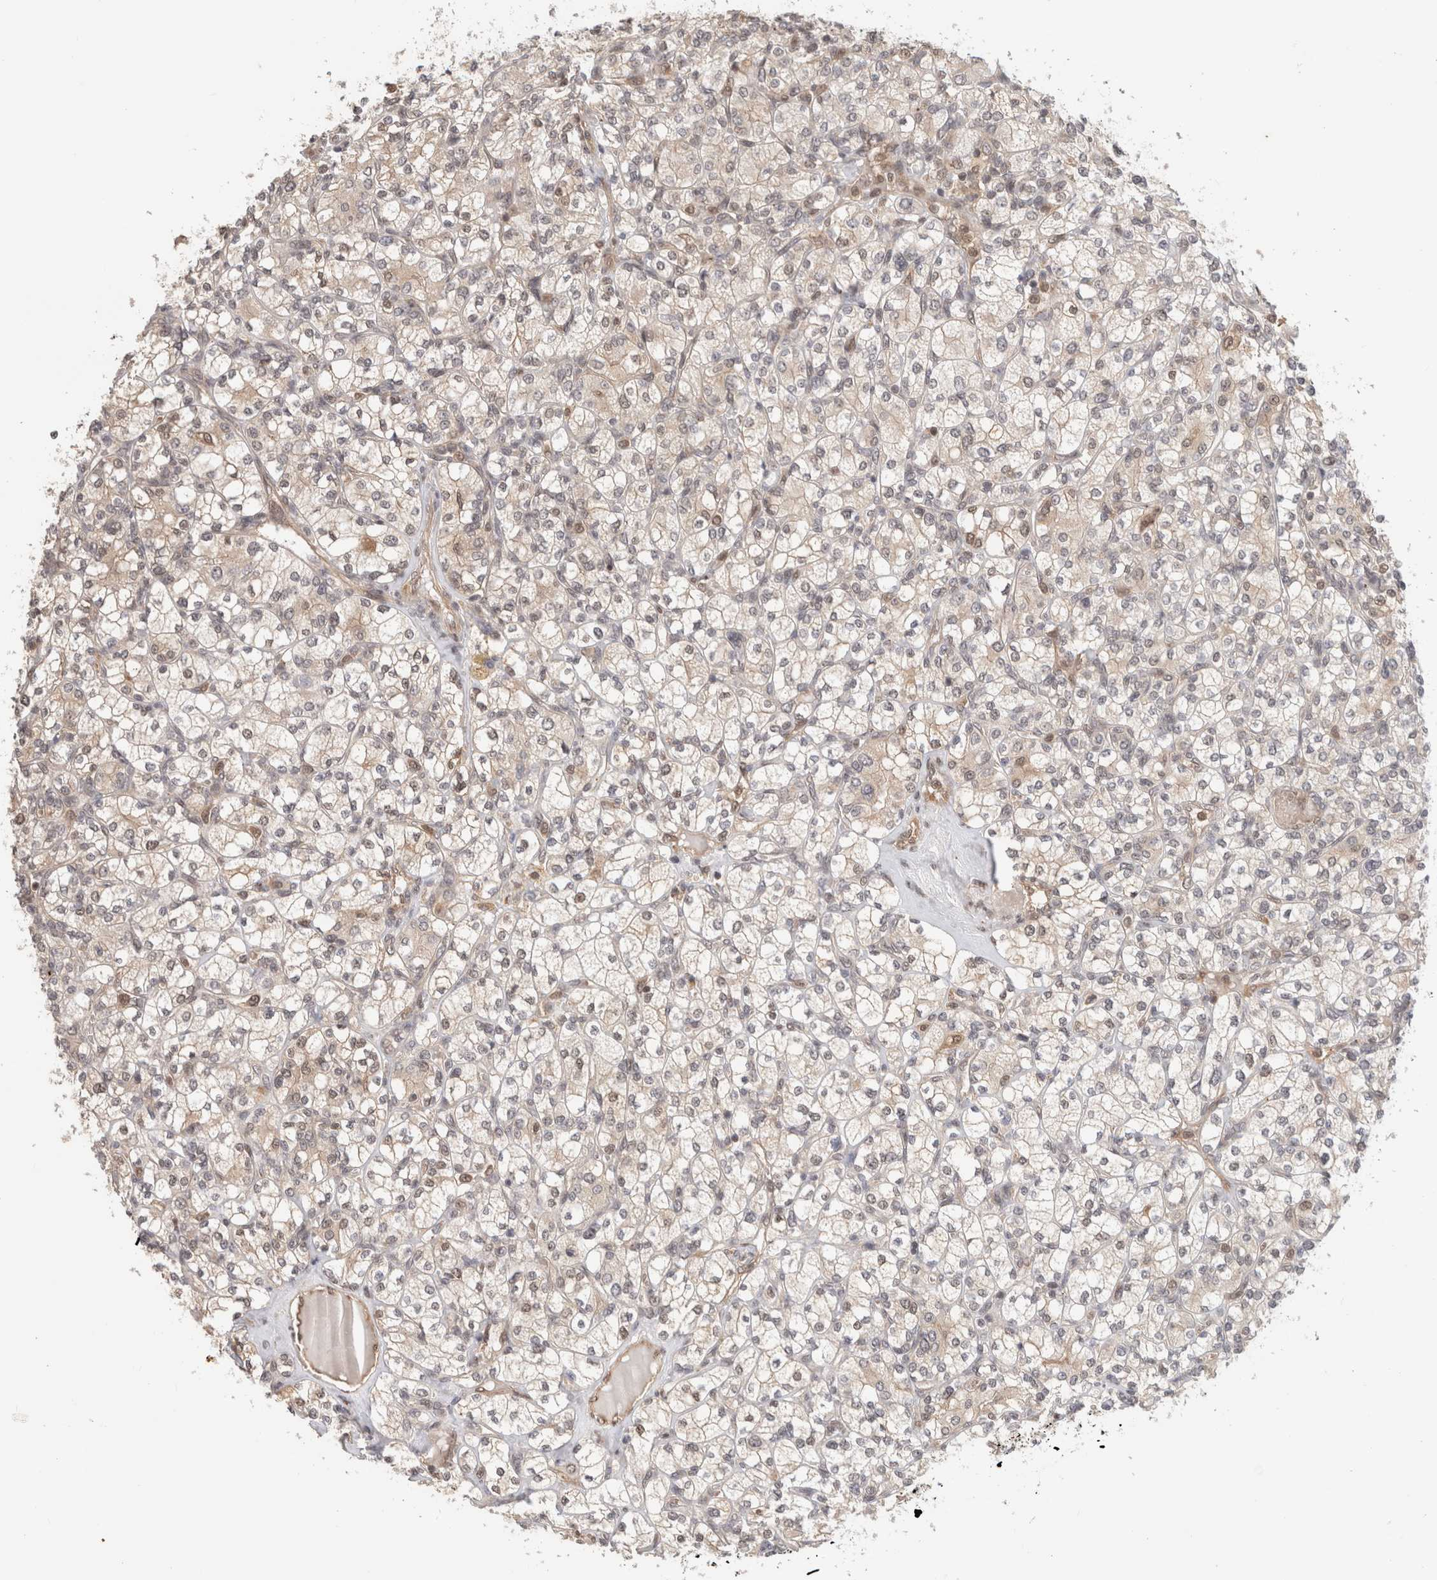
{"staining": {"intensity": "weak", "quantity": "<25%", "location": "nuclear"}, "tissue": "renal cancer", "cell_type": "Tumor cells", "image_type": "cancer", "snomed": [{"axis": "morphology", "description": "Adenocarcinoma, NOS"}, {"axis": "topography", "description": "Kidney"}], "caption": "Photomicrograph shows no protein staining in tumor cells of renal cancer tissue.", "gene": "OTUD6B", "patient": {"sex": "male", "age": 77}}